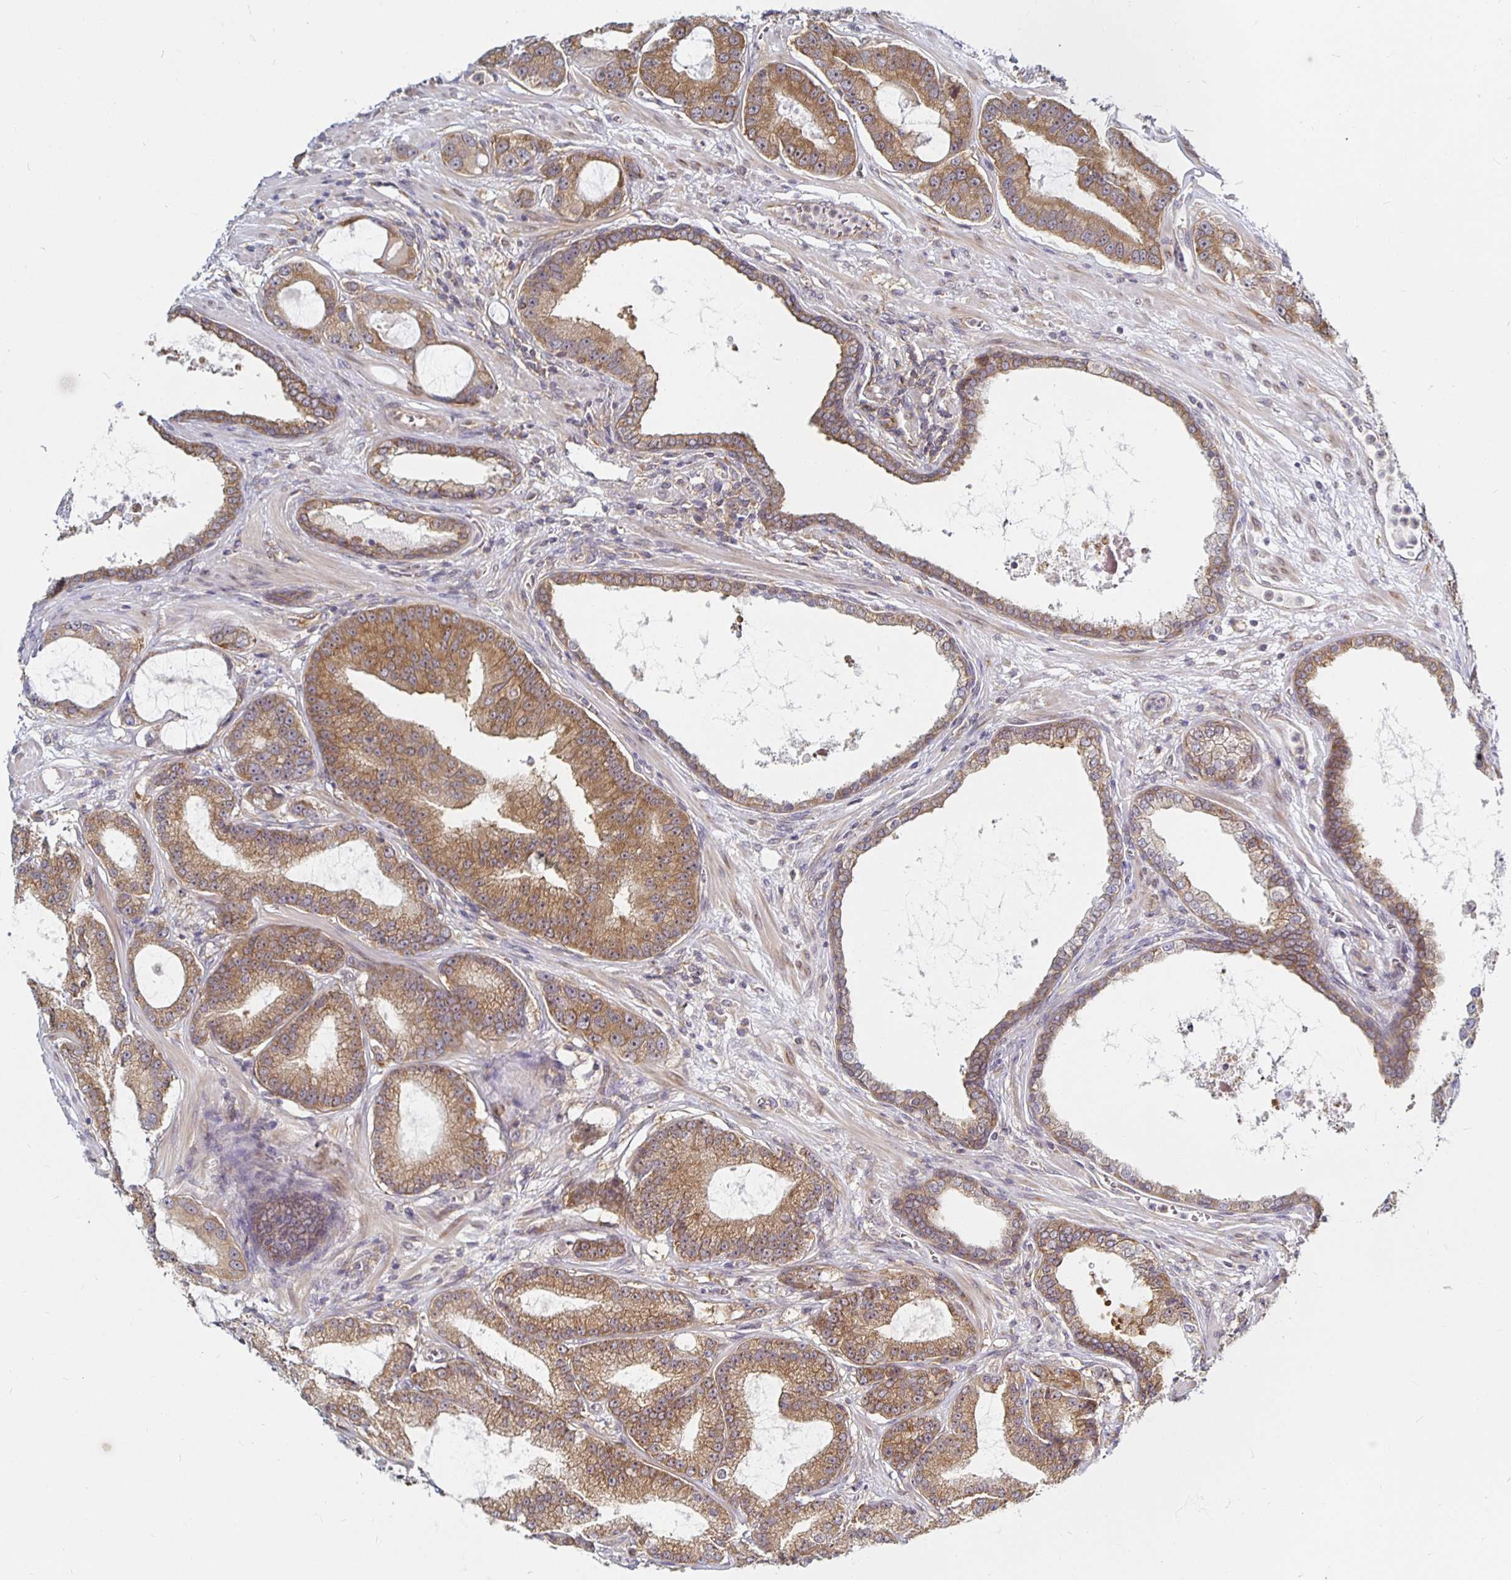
{"staining": {"intensity": "moderate", "quantity": ">75%", "location": "cytoplasmic/membranous"}, "tissue": "prostate cancer", "cell_type": "Tumor cells", "image_type": "cancer", "snomed": [{"axis": "morphology", "description": "Adenocarcinoma, High grade"}, {"axis": "topography", "description": "Prostate"}], "caption": "Protein expression analysis of prostate adenocarcinoma (high-grade) shows moderate cytoplasmic/membranous staining in about >75% of tumor cells. Immunohistochemistry stains the protein in brown and the nuclei are stained blue.", "gene": "PDAP1", "patient": {"sex": "male", "age": 65}}